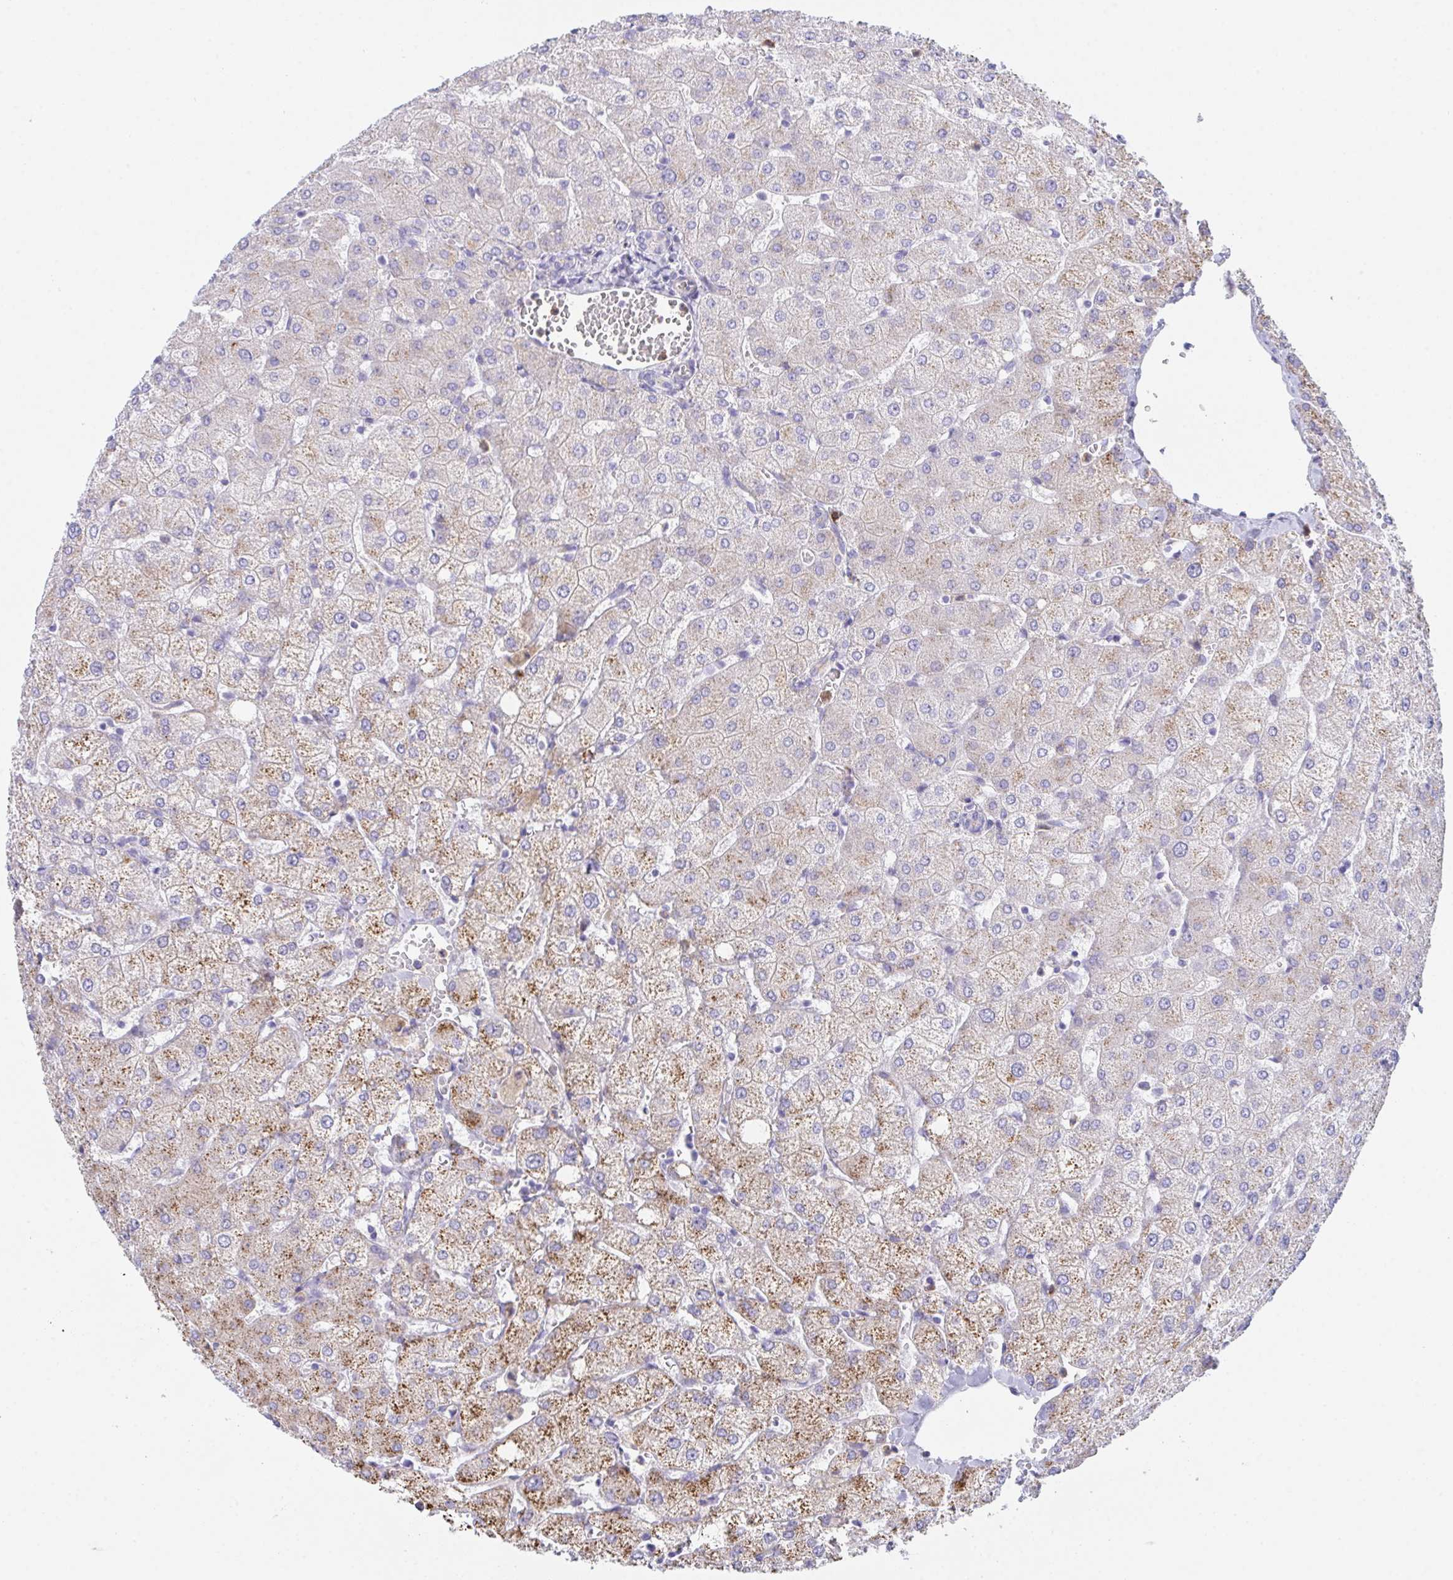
{"staining": {"intensity": "negative", "quantity": "none", "location": "none"}, "tissue": "liver", "cell_type": "Cholangiocytes", "image_type": "normal", "snomed": [{"axis": "morphology", "description": "Normal tissue, NOS"}, {"axis": "topography", "description": "Liver"}], "caption": "Image shows no significant protein staining in cholangiocytes of normal liver. (DAB (3,3'-diaminobenzidine) immunohistochemistry with hematoxylin counter stain).", "gene": "CEP170B", "patient": {"sex": "female", "age": 54}}